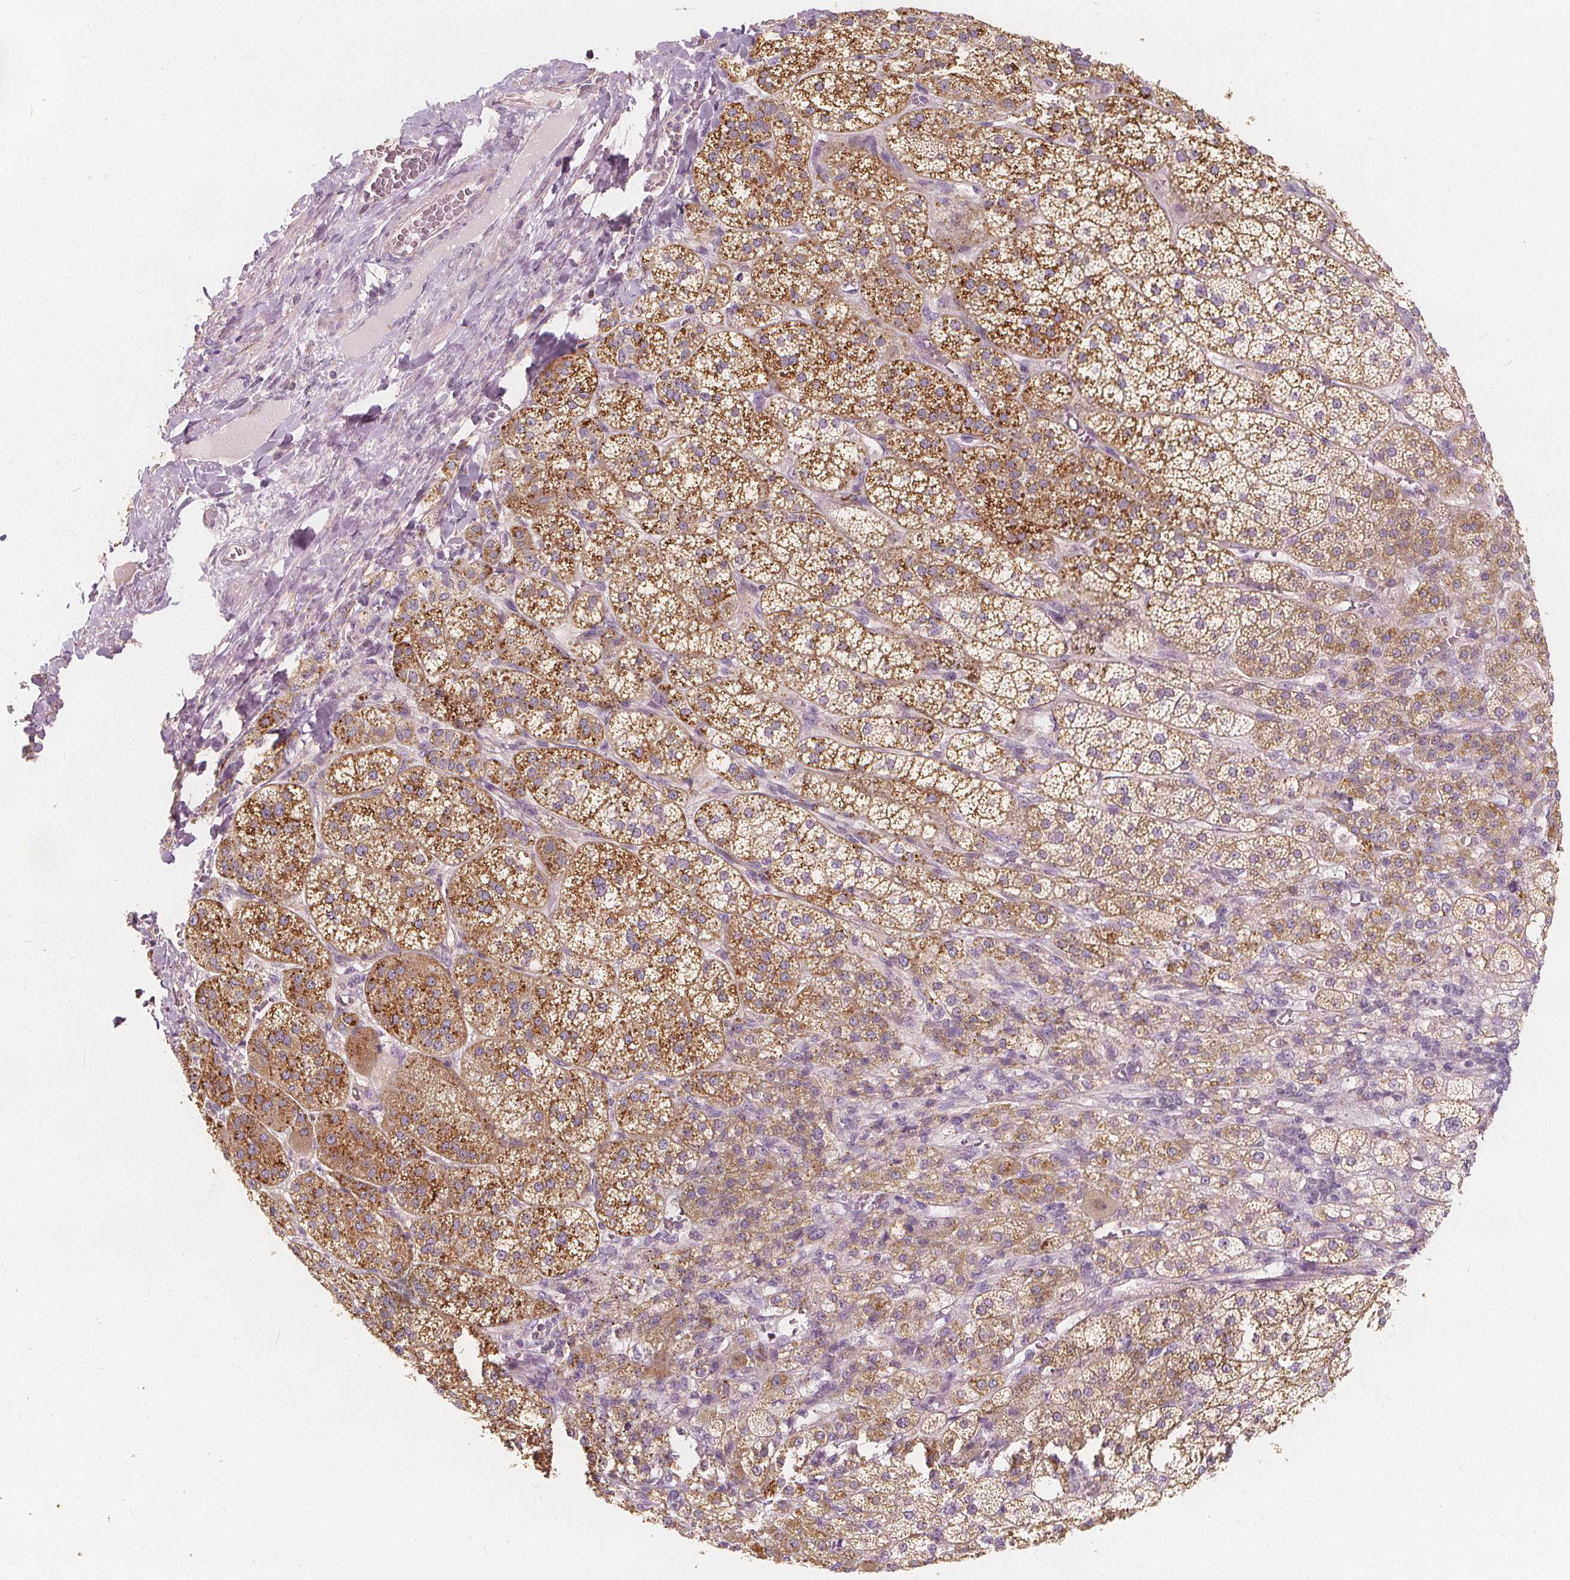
{"staining": {"intensity": "moderate", "quantity": ">75%", "location": "cytoplasmic/membranous"}, "tissue": "adrenal gland", "cell_type": "Glandular cells", "image_type": "normal", "snomed": [{"axis": "morphology", "description": "Normal tissue, NOS"}, {"axis": "topography", "description": "Adrenal gland"}], "caption": "Immunohistochemical staining of unremarkable human adrenal gland demonstrates >75% levels of moderate cytoplasmic/membranous protein expression in approximately >75% of glandular cells.", "gene": "DRC3", "patient": {"sex": "female", "age": 60}}